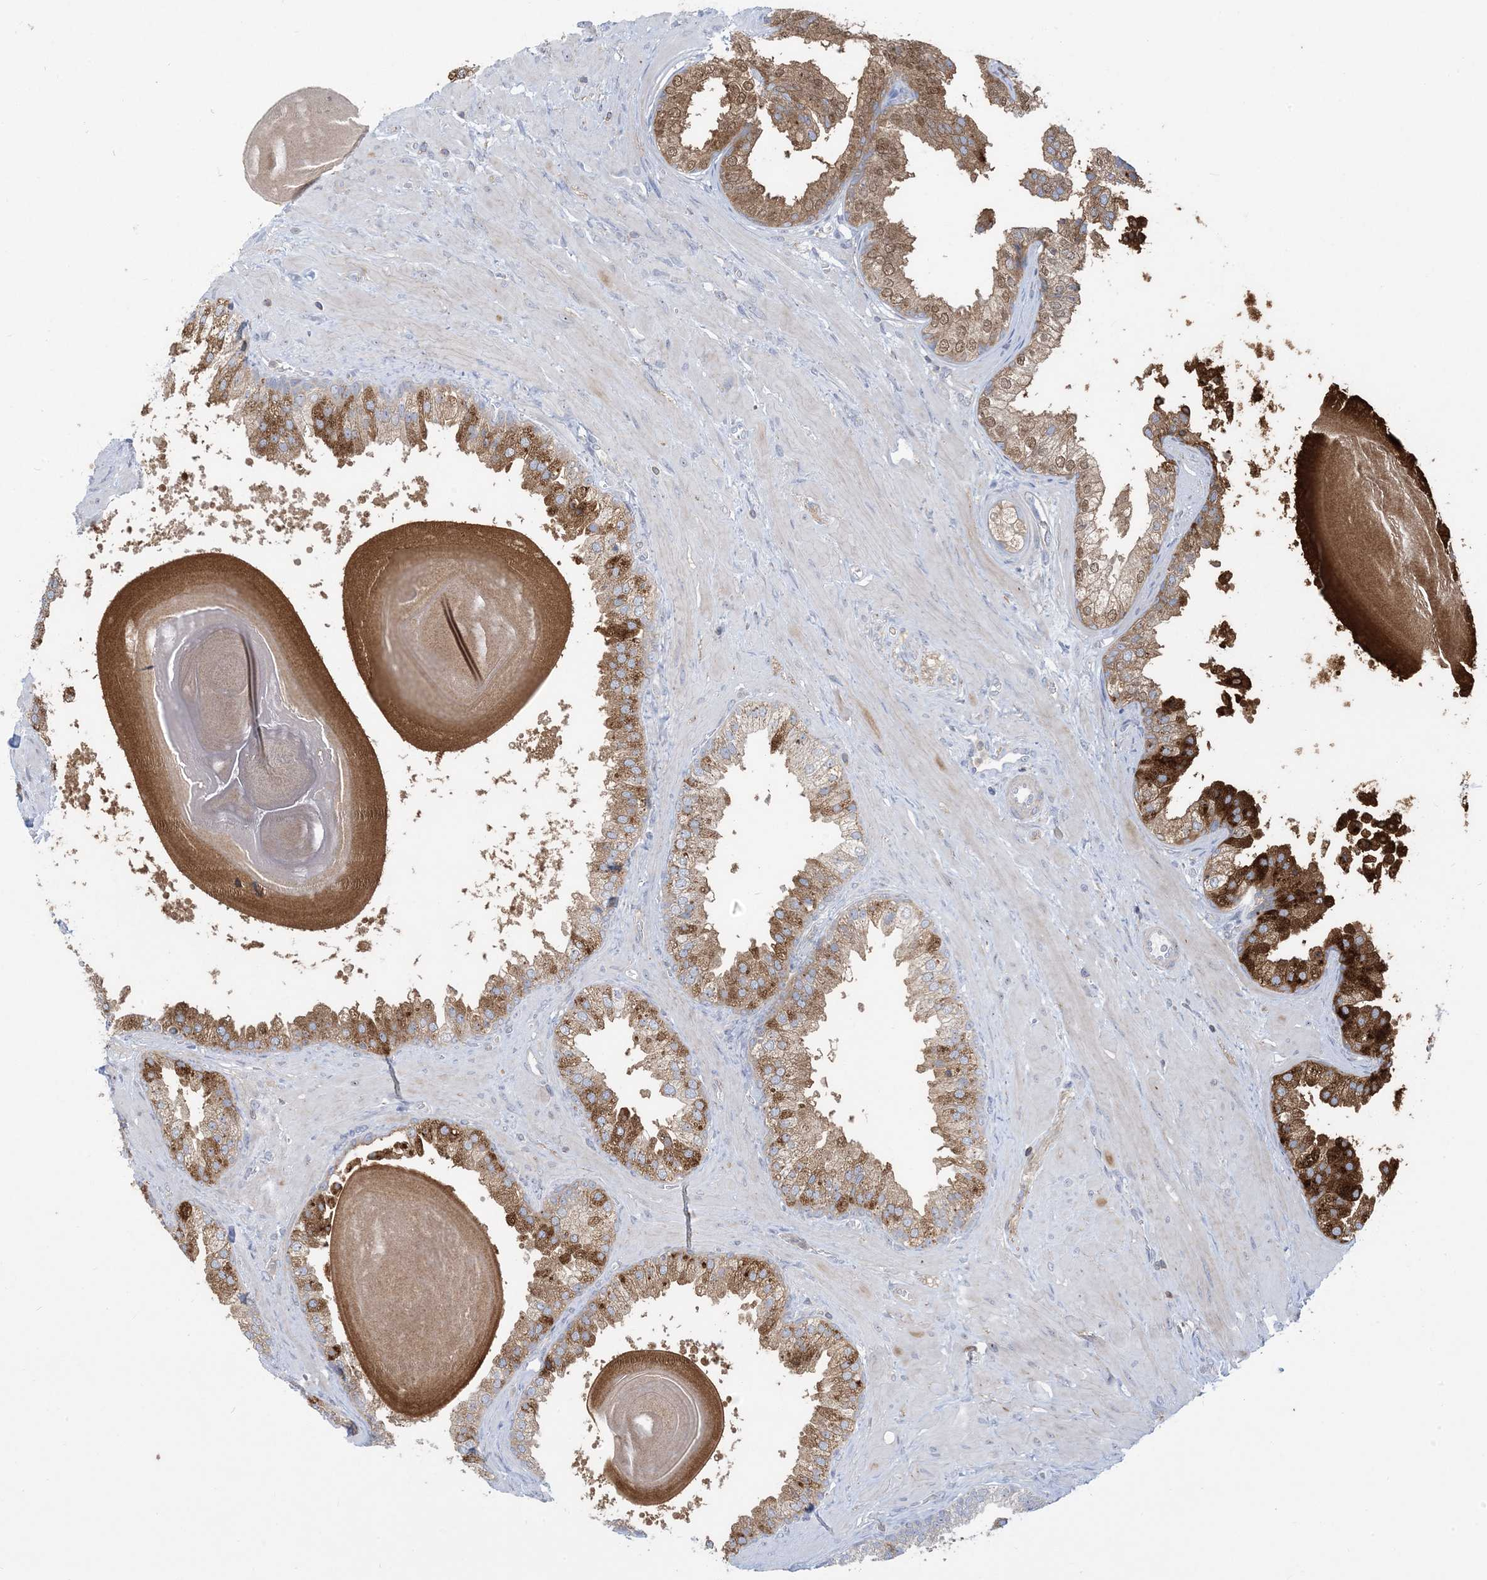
{"staining": {"intensity": "strong", "quantity": ">75%", "location": "cytoplasmic/membranous"}, "tissue": "prostate", "cell_type": "Glandular cells", "image_type": "normal", "snomed": [{"axis": "morphology", "description": "Normal tissue, NOS"}, {"axis": "topography", "description": "Prostate"}], "caption": "Immunohistochemical staining of unremarkable prostate reveals high levels of strong cytoplasmic/membranous expression in approximately >75% of glandular cells. (DAB IHC, brown staining for protein, blue staining for nuclei).", "gene": "AOC1", "patient": {"sex": "male", "age": 48}}